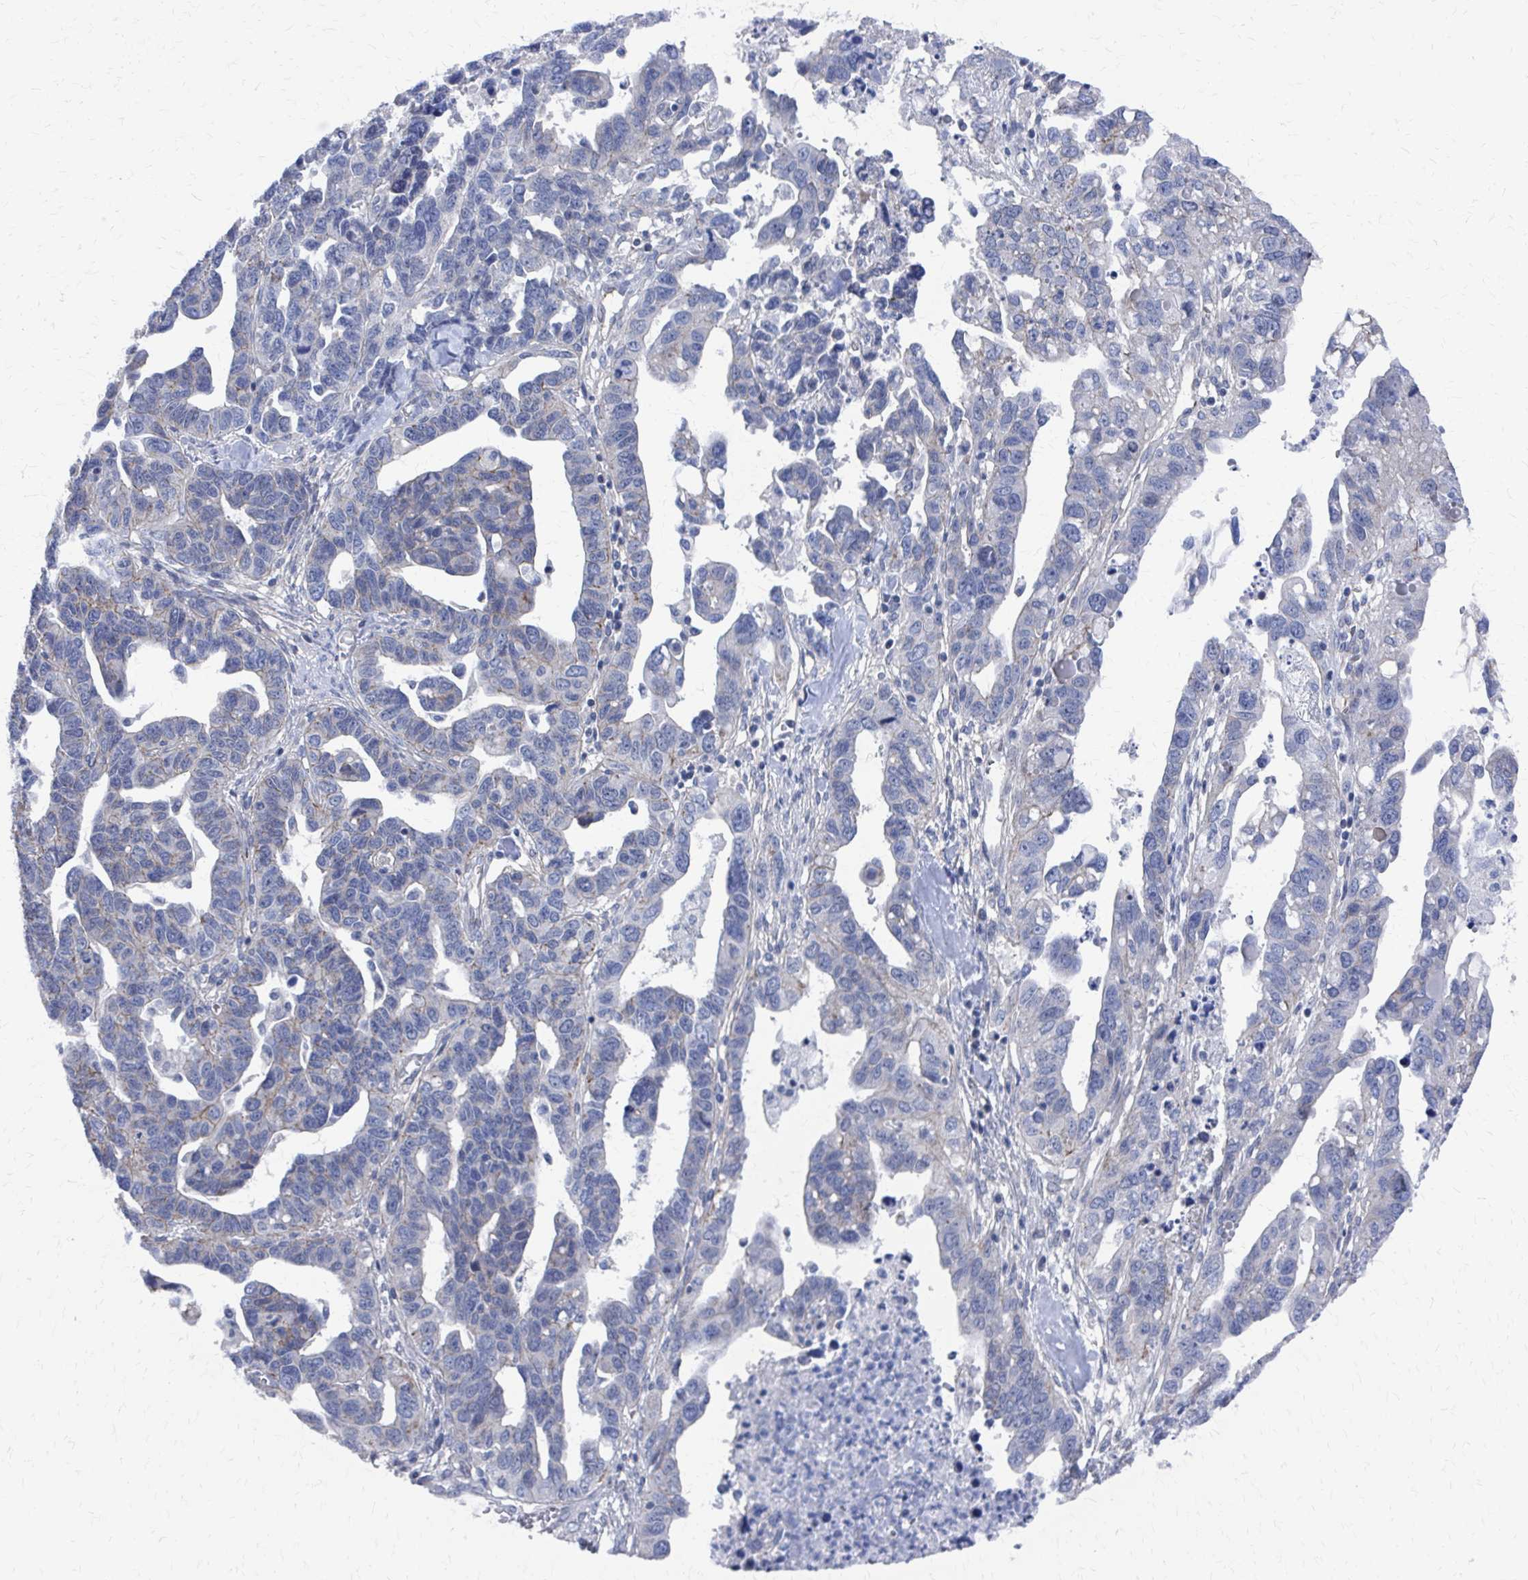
{"staining": {"intensity": "negative", "quantity": "none", "location": "none"}, "tissue": "ovarian cancer", "cell_type": "Tumor cells", "image_type": "cancer", "snomed": [{"axis": "morphology", "description": "Cystadenocarcinoma, serous, NOS"}, {"axis": "topography", "description": "Ovary"}], "caption": "Tumor cells are negative for brown protein staining in ovarian cancer.", "gene": "PLEKHG7", "patient": {"sex": "female", "age": 69}}